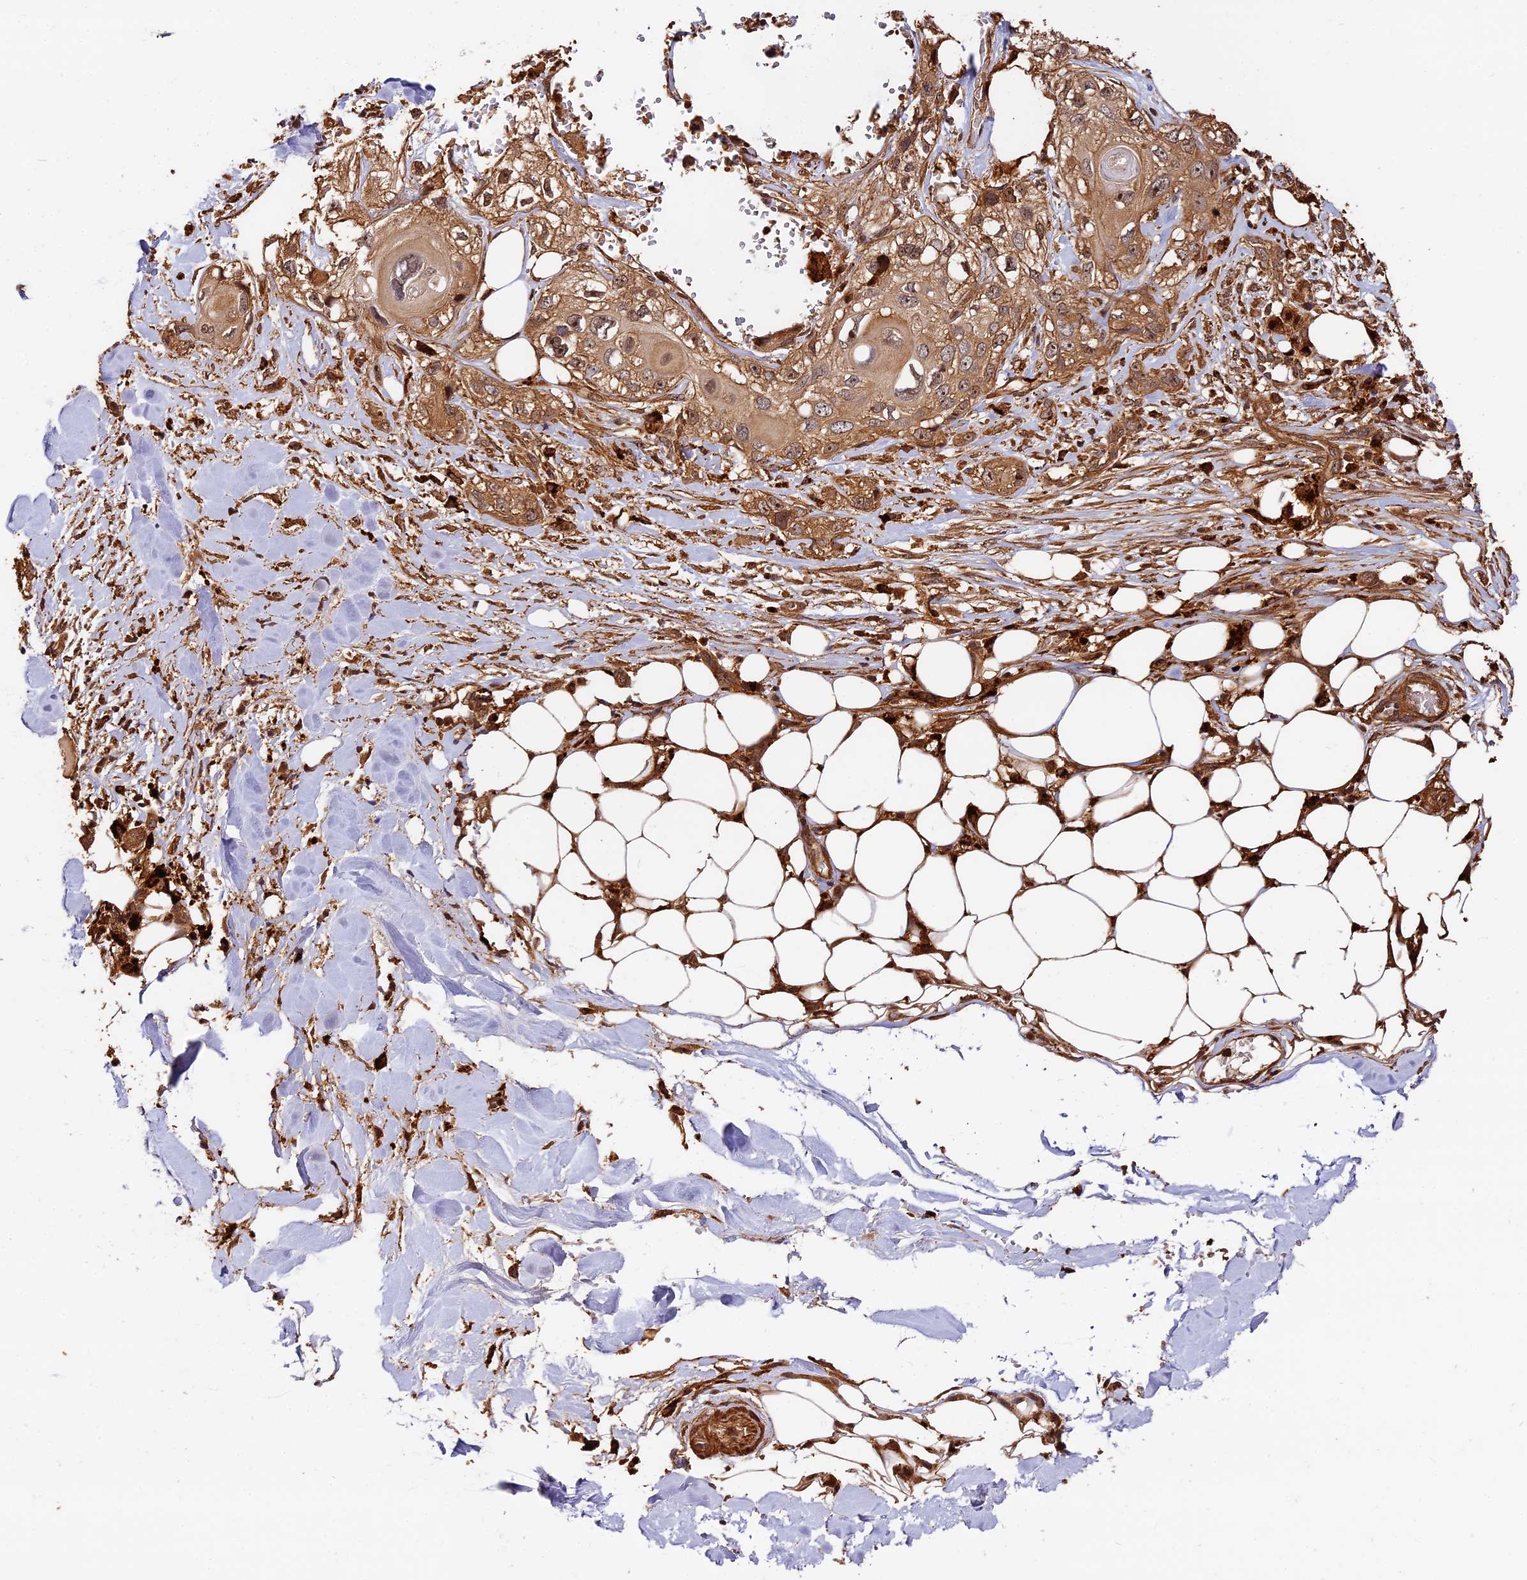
{"staining": {"intensity": "moderate", "quantity": ">75%", "location": "cytoplasmic/membranous,nuclear"}, "tissue": "skin cancer", "cell_type": "Tumor cells", "image_type": "cancer", "snomed": [{"axis": "morphology", "description": "Normal tissue, NOS"}, {"axis": "morphology", "description": "Squamous cell carcinoma, NOS"}, {"axis": "topography", "description": "Skin"}], "caption": "Immunohistochemistry (IHC) photomicrograph of human squamous cell carcinoma (skin) stained for a protein (brown), which demonstrates medium levels of moderate cytoplasmic/membranous and nuclear positivity in approximately >75% of tumor cells.", "gene": "MMP15", "patient": {"sex": "male", "age": 72}}